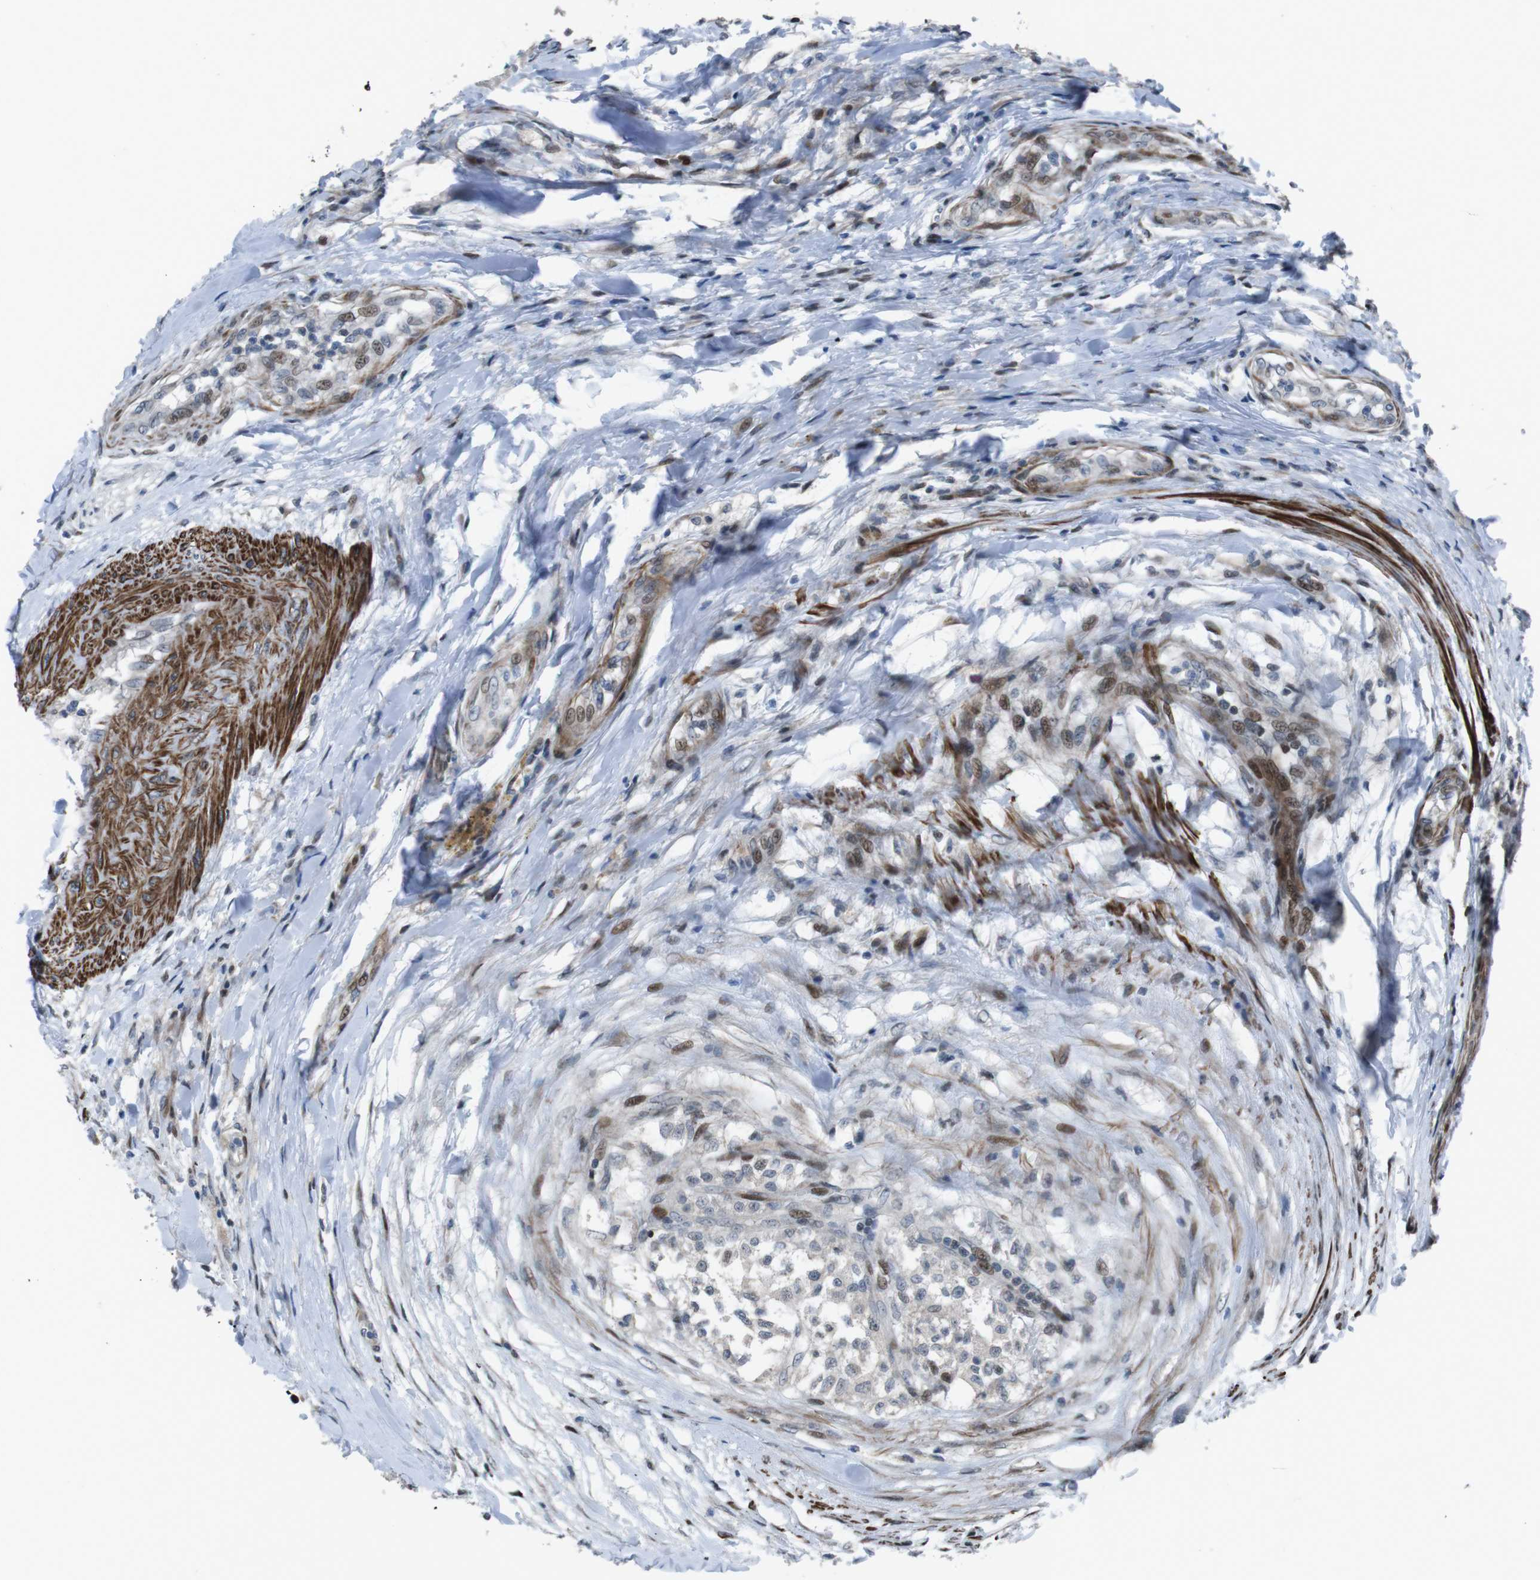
{"staining": {"intensity": "moderate", "quantity": "25%-75%", "location": "nuclear"}, "tissue": "testis cancer", "cell_type": "Tumor cells", "image_type": "cancer", "snomed": [{"axis": "morphology", "description": "Seminoma, NOS"}, {"axis": "topography", "description": "Testis"}], "caption": "IHC of seminoma (testis) exhibits medium levels of moderate nuclear staining in about 25%-75% of tumor cells.", "gene": "PBRM1", "patient": {"sex": "male", "age": 59}}